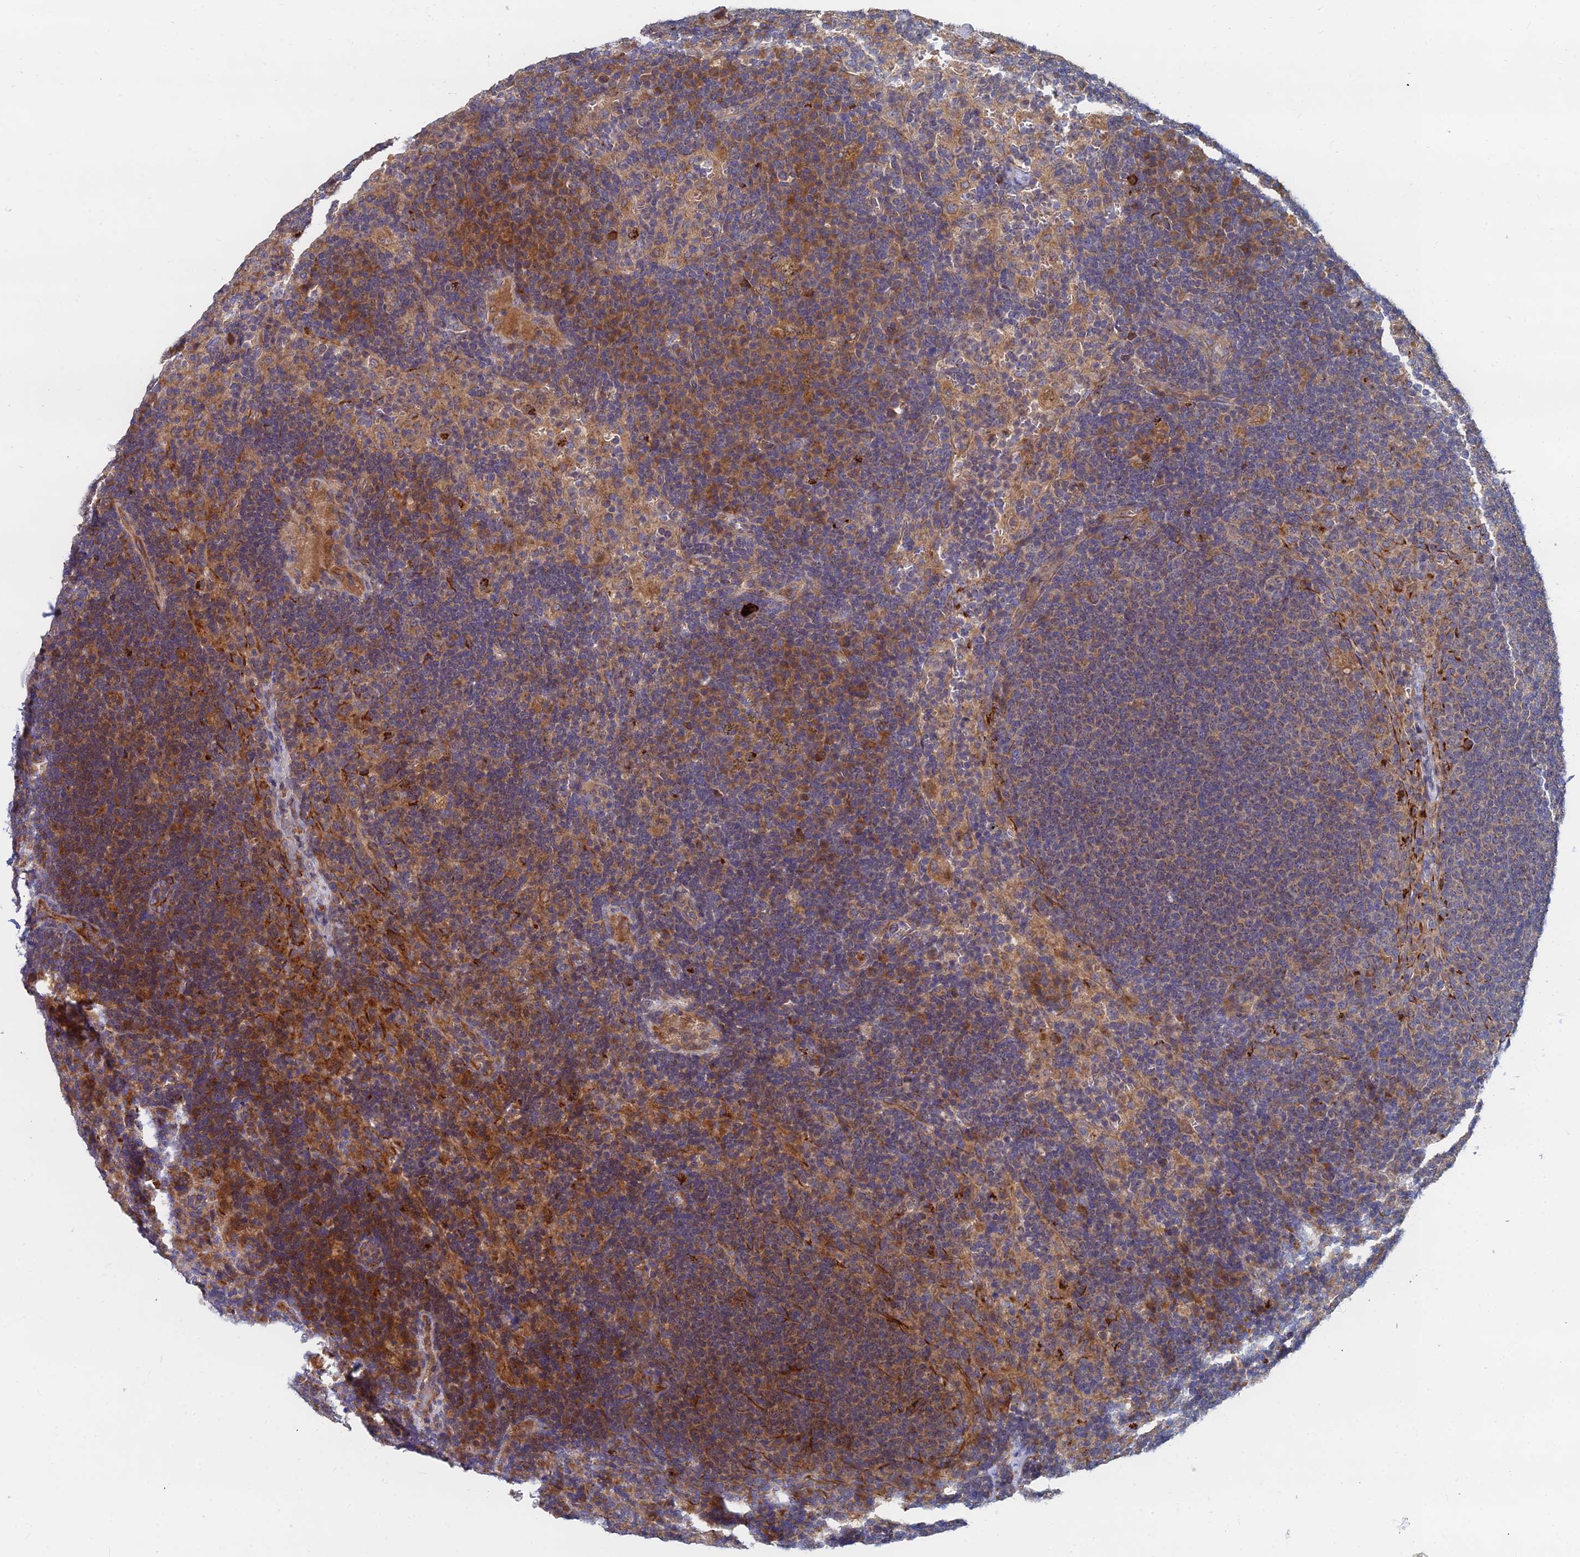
{"staining": {"intensity": "weak", "quantity": "25%-75%", "location": "cytoplasmic/membranous"}, "tissue": "lymph node", "cell_type": "Non-germinal center cells", "image_type": "normal", "snomed": [{"axis": "morphology", "description": "Normal tissue, NOS"}, {"axis": "topography", "description": "Lymph node"}], "caption": "Immunohistochemistry (IHC) of unremarkable human lymph node shows low levels of weak cytoplasmic/membranous expression in approximately 25%-75% of non-germinal center cells.", "gene": "CCZ1B", "patient": {"sex": "female", "age": 70}}